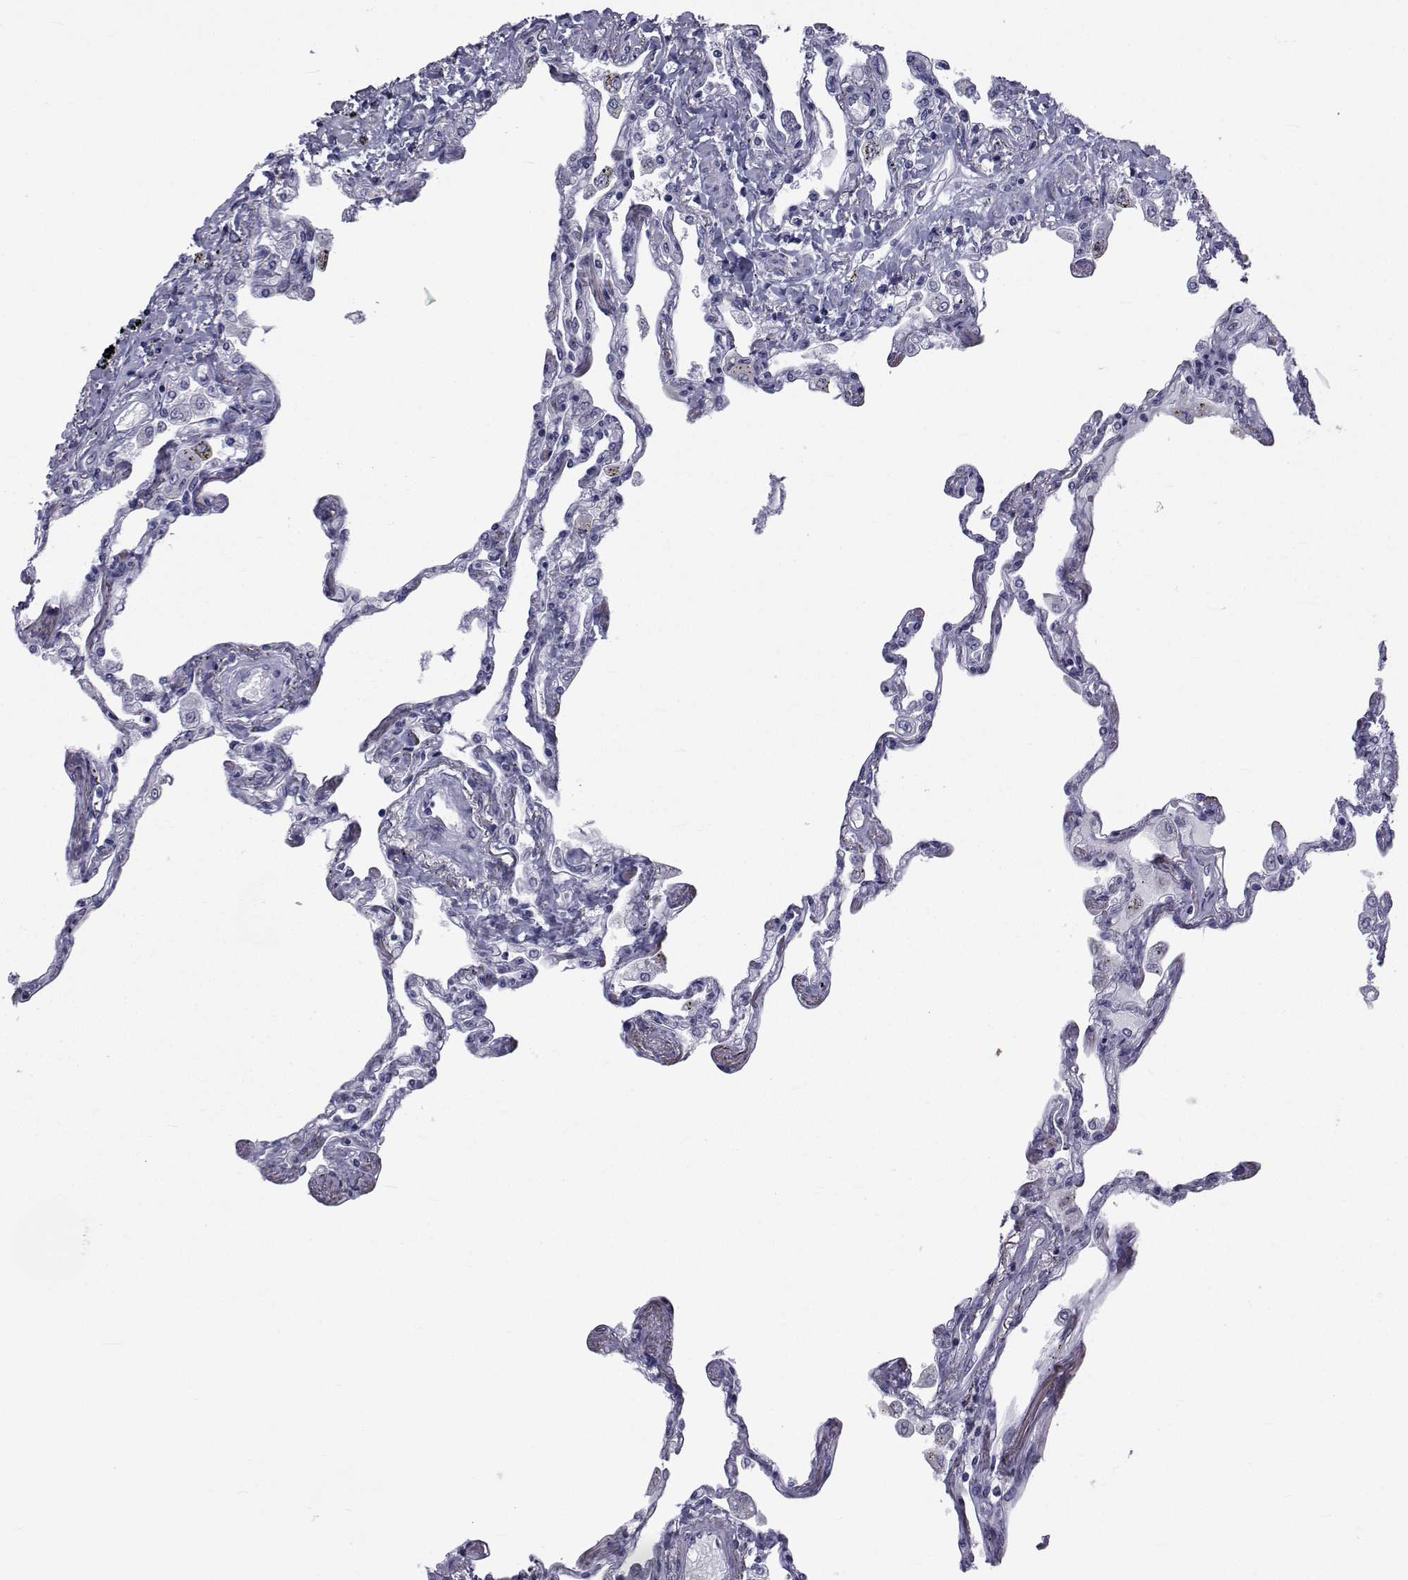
{"staining": {"intensity": "negative", "quantity": "none", "location": "none"}, "tissue": "lung", "cell_type": "Alveolar cells", "image_type": "normal", "snomed": [{"axis": "morphology", "description": "Normal tissue, NOS"}, {"axis": "morphology", "description": "Adenocarcinoma, NOS"}, {"axis": "topography", "description": "Cartilage tissue"}, {"axis": "topography", "description": "Lung"}], "caption": "Immunohistochemical staining of normal human lung displays no significant positivity in alveolar cells. Brightfield microscopy of immunohistochemistry (IHC) stained with DAB (3,3'-diaminobenzidine) (brown) and hematoxylin (blue), captured at high magnification.", "gene": "FDXR", "patient": {"sex": "female", "age": 67}}